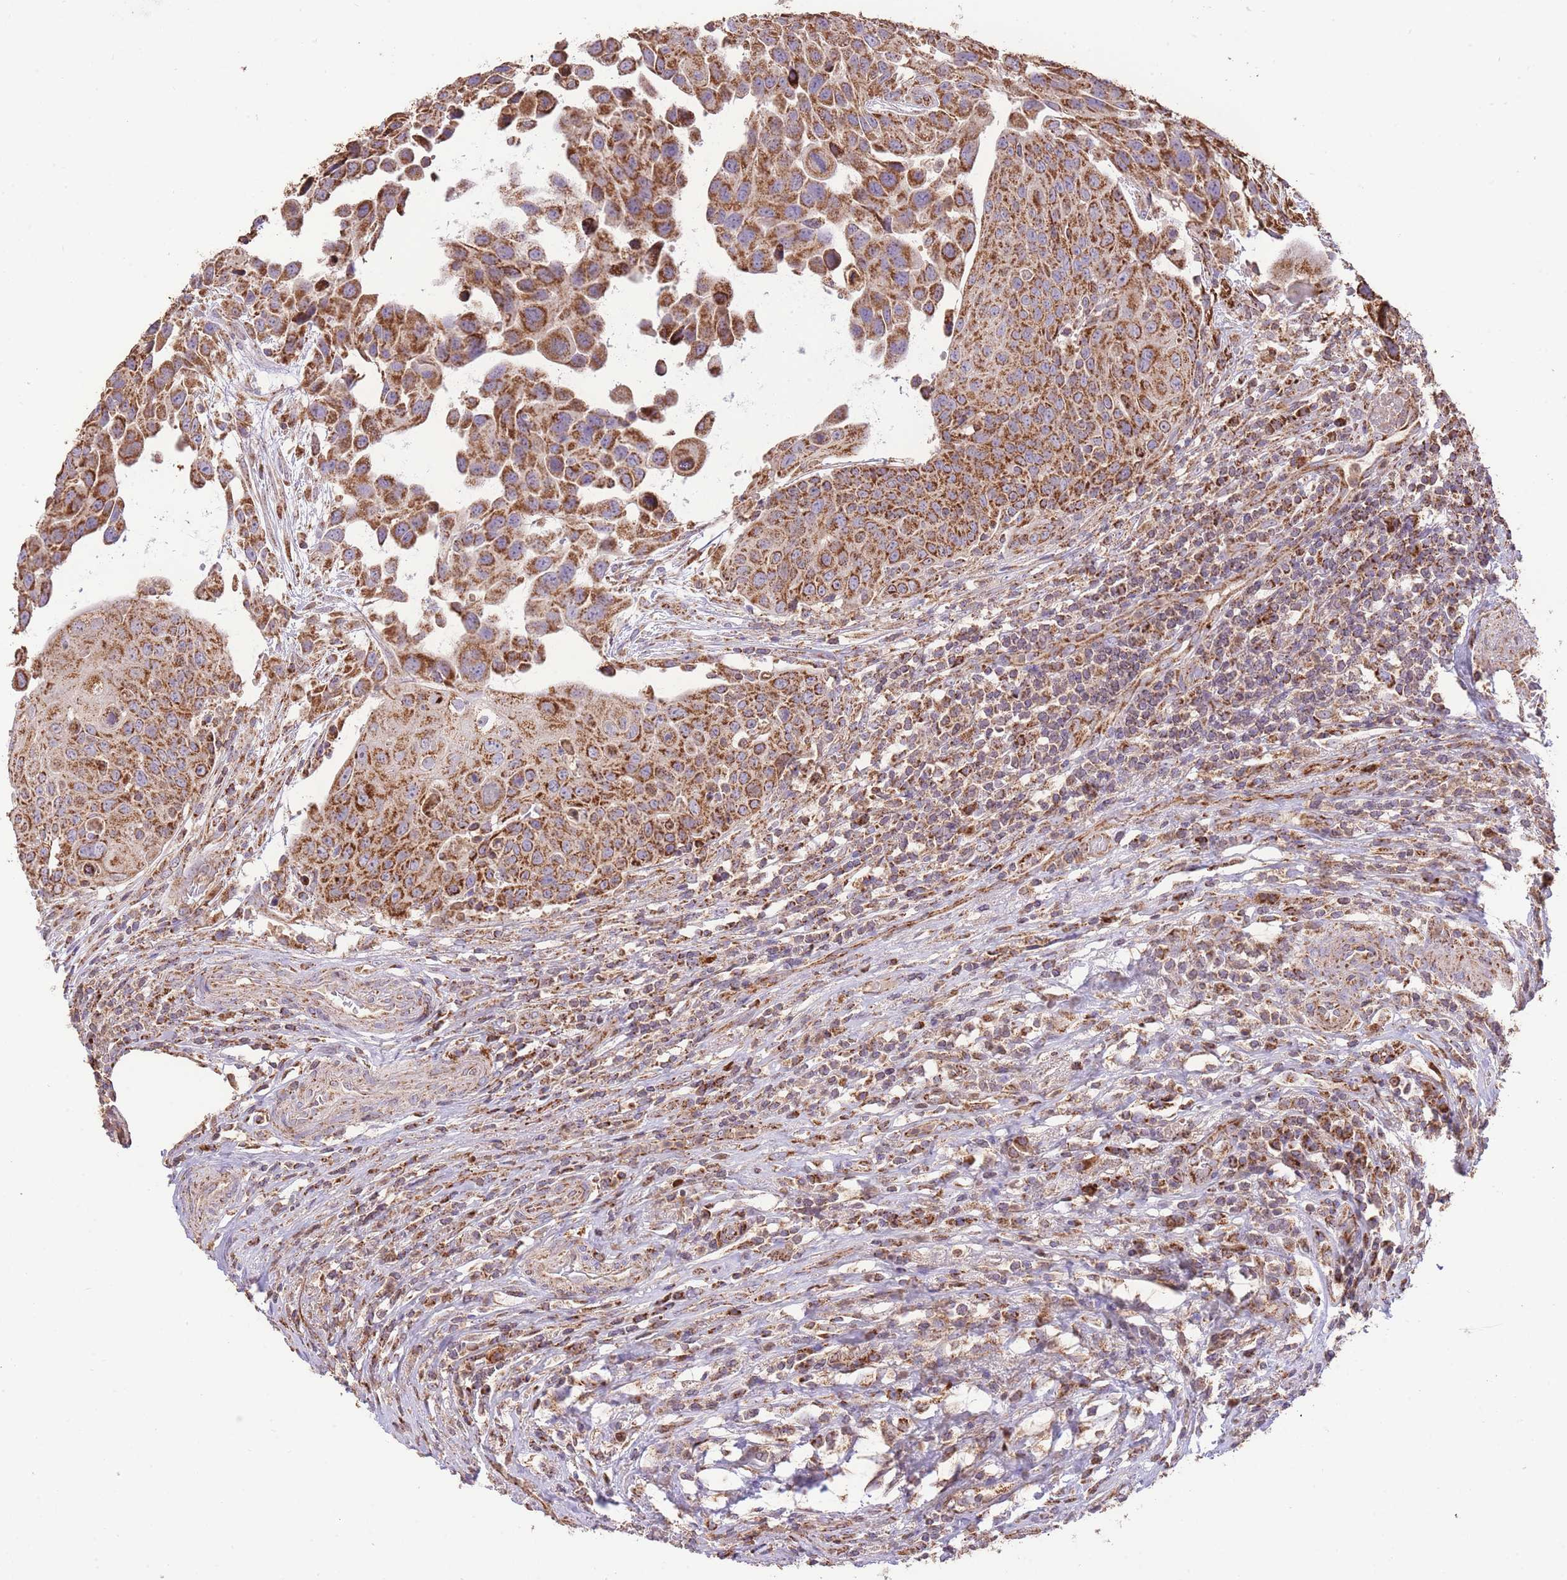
{"staining": {"intensity": "strong", "quantity": ">75%", "location": "cytoplasmic/membranous"}, "tissue": "urothelial cancer", "cell_type": "Tumor cells", "image_type": "cancer", "snomed": [{"axis": "morphology", "description": "Urothelial carcinoma, High grade"}, {"axis": "topography", "description": "Urinary bladder"}], "caption": "The photomicrograph shows immunohistochemical staining of urothelial cancer. There is strong cytoplasmic/membranous staining is appreciated in about >75% of tumor cells. The protein is stained brown, and the nuclei are stained in blue (DAB IHC with brightfield microscopy, high magnification).", "gene": "PREP", "patient": {"sex": "female", "age": 70}}